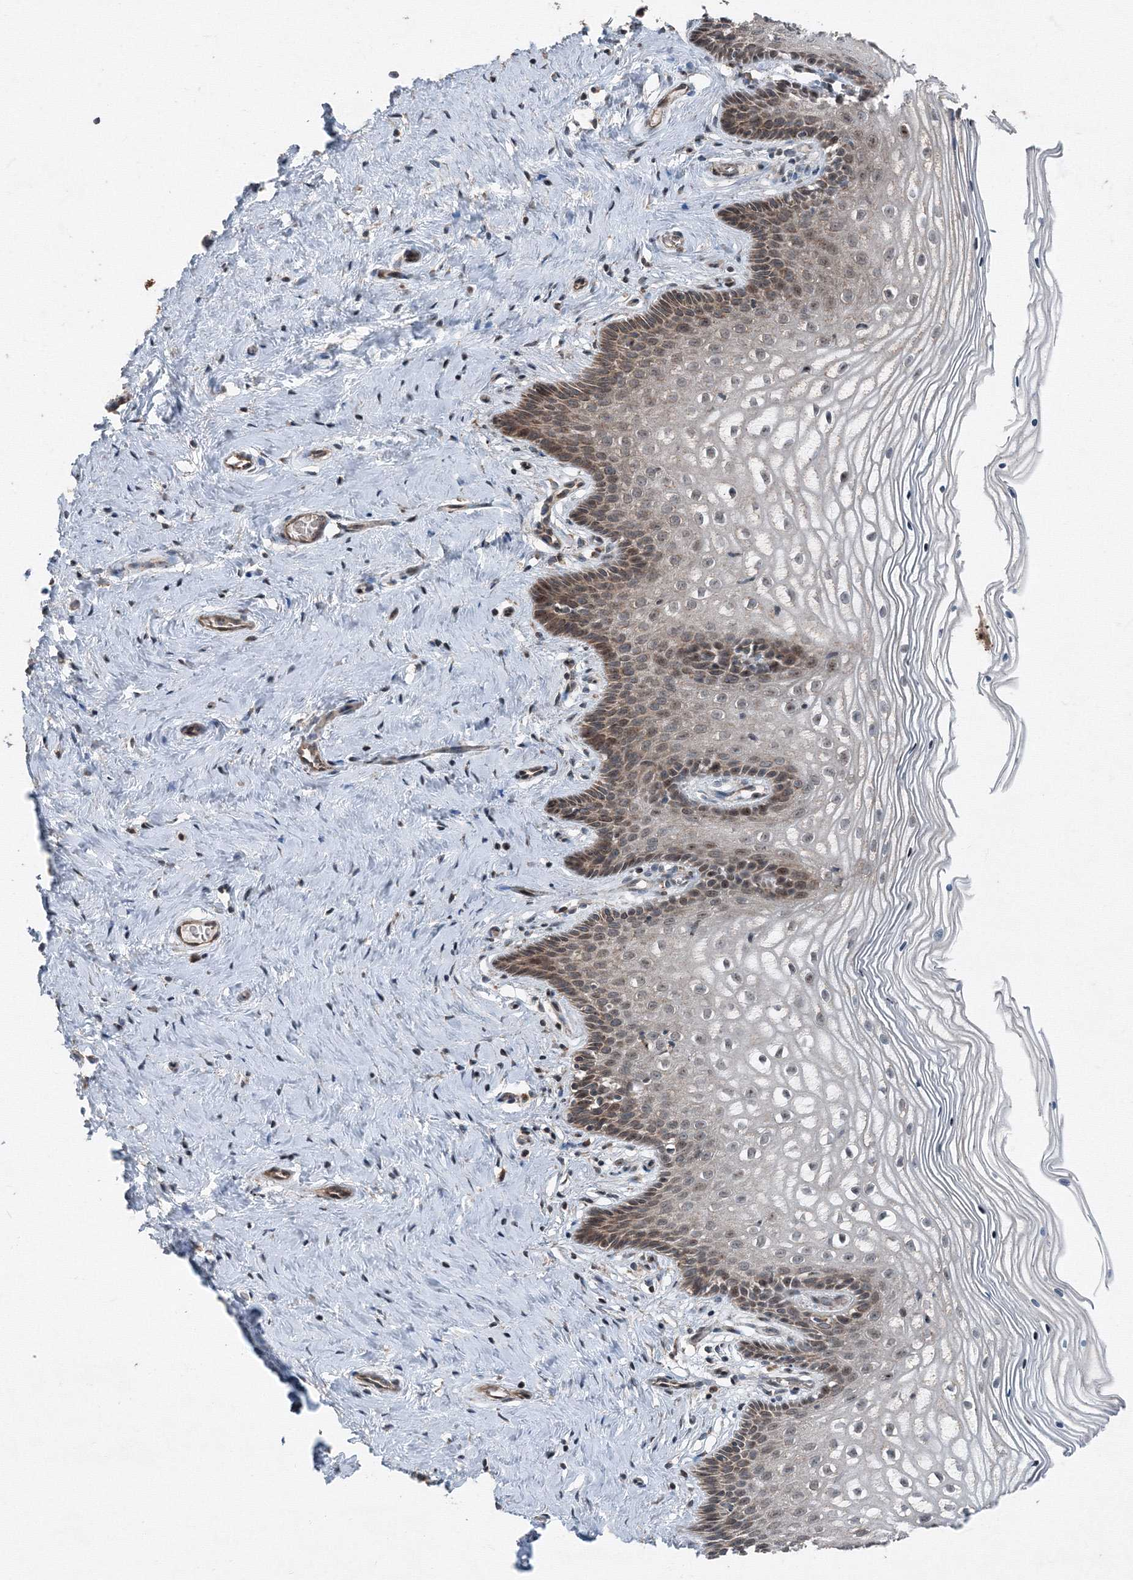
{"staining": {"intensity": "strong", "quantity": ">75%", "location": "cytoplasmic/membranous"}, "tissue": "cervix", "cell_type": "Glandular cells", "image_type": "normal", "snomed": [{"axis": "morphology", "description": "Normal tissue, NOS"}, {"axis": "topography", "description": "Cervix"}], "caption": "Immunohistochemistry image of benign cervix: human cervix stained using immunohistochemistry (IHC) displays high levels of strong protein expression localized specifically in the cytoplasmic/membranous of glandular cells, appearing as a cytoplasmic/membranous brown color.", "gene": "AASDH", "patient": {"sex": "female", "age": 33}}